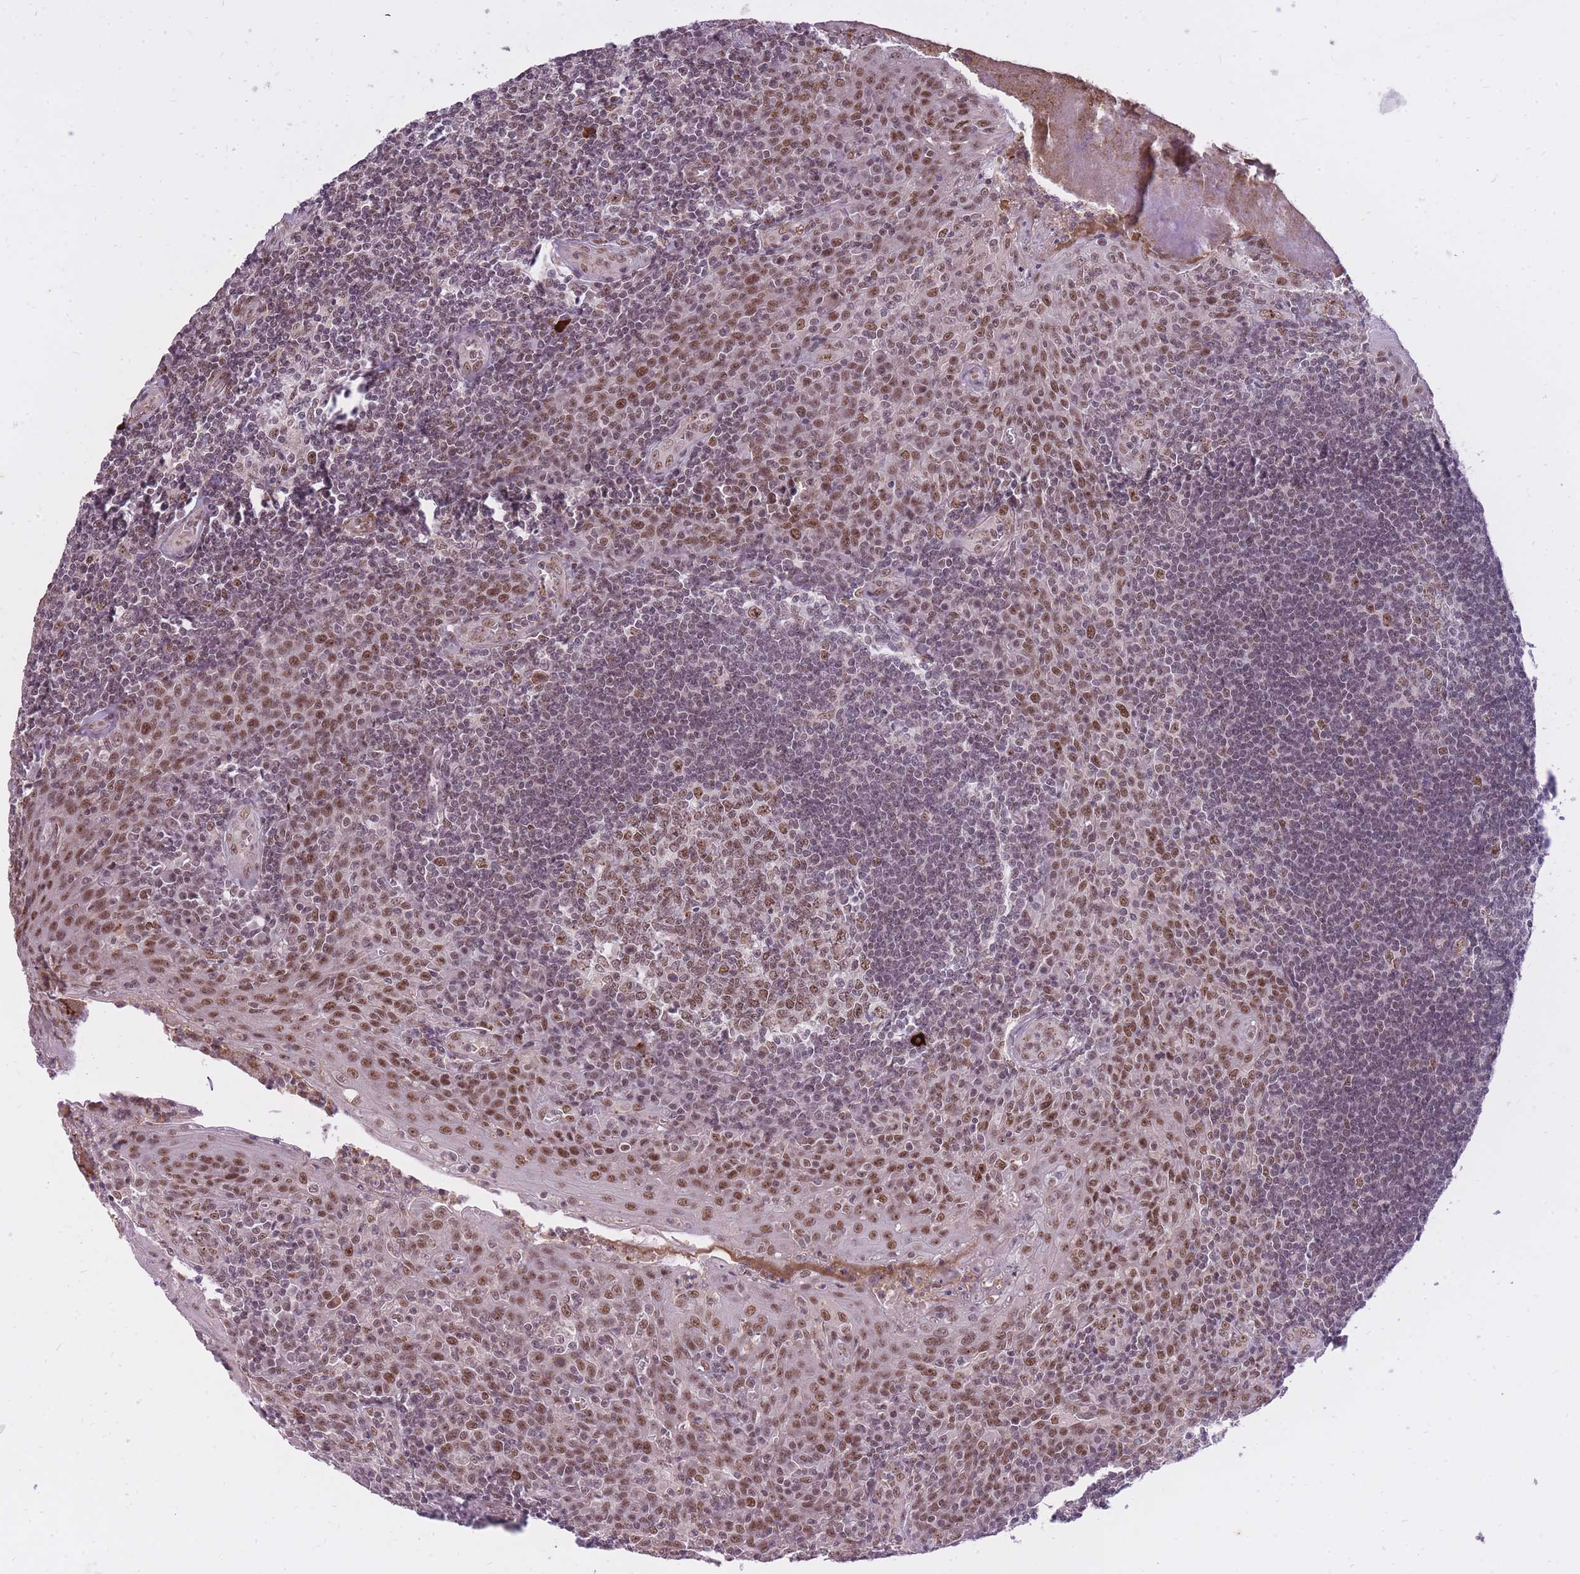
{"staining": {"intensity": "weak", "quantity": "25%-75%", "location": "nuclear"}, "tissue": "tonsil", "cell_type": "Germinal center cells", "image_type": "normal", "snomed": [{"axis": "morphology", "description": "Normal tissue, NOS"}, {"axis": "topography", "description": "Tonsil"}], "caption": "Immunohistochemical staining of unremarkable tonsil demonstrates low levels of weak nuclear staining in about 25%-75% of germinal center cells.", "gene": "TIGD1", "patient": {"sex": "male", "age": 27}}